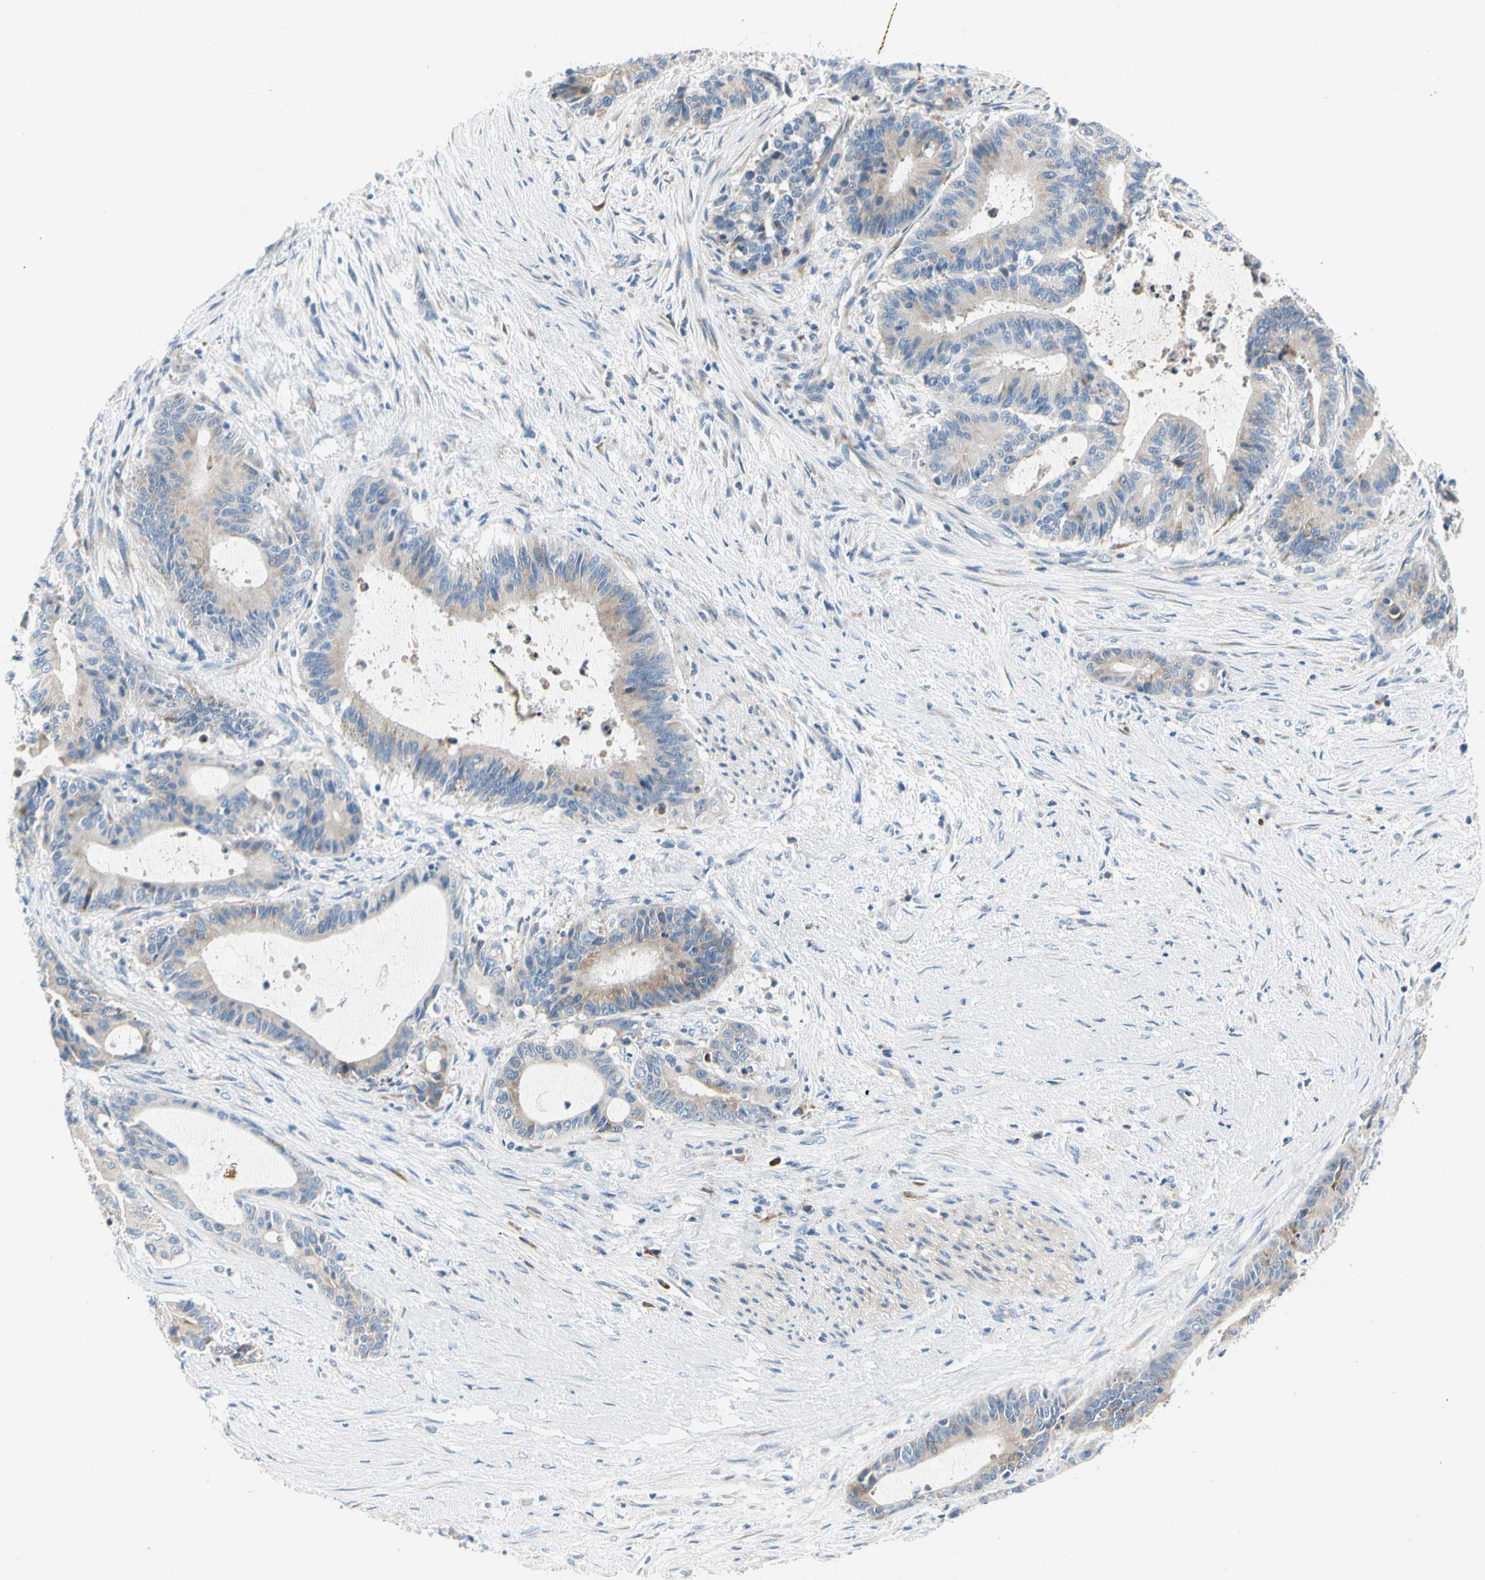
{"staining": {"intensity": "weak", "quantity": "25%-75%", "location": "cytoplasmic/membranous"}, "tissue": "liver cancer", "cell_type": "Tumor cells", "image_type": "cancer", "snomed": [{"axis": "morphology", "description": "Cholangiocarcinoma"}, {"axis": "topography", "description": "Liver"}], "caption": "Immunohistochemistry staining of liver cancer, which shows low levels of weak cytoplasmic/membranous positivity in about 25%-75% of tumor cells indicating weak cytoplasmic/membranous protein positivity. The staining was performed using DAB (brown) for protein detection and nuclei were counterstained in hematoxylin (blue).", "gene": "STXBP1", "patient": {"sex": "female", "age": 73}}